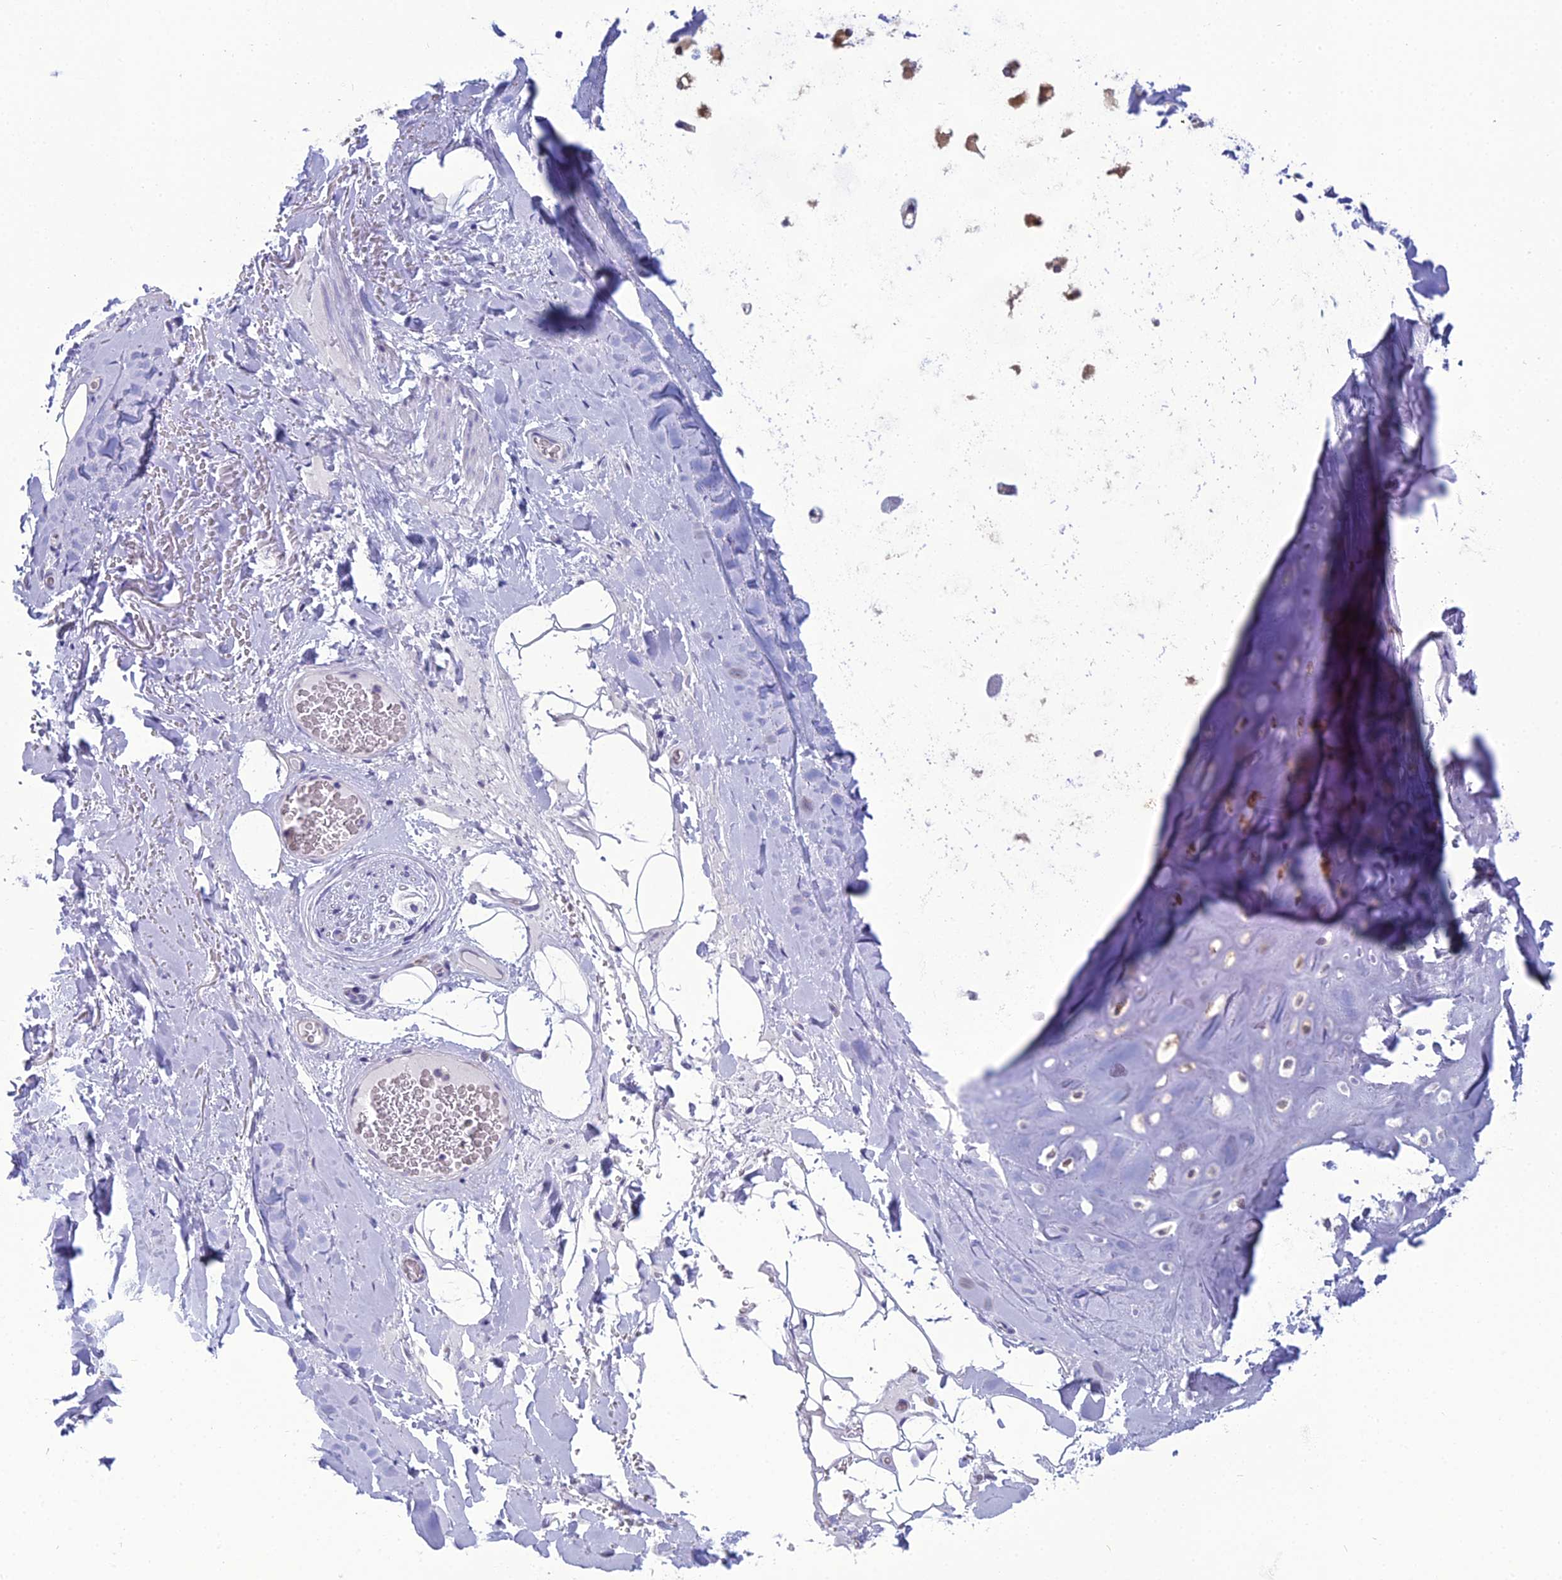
{"staining": {"intensity": "negative", "quantity": "none", "location": "none"}, "tissue": "adipose tissue", "cell_type": "Adipocytes", "image_type": "normal", "snomed": [{"axis": "morphology", "description": "Normal tissue, NOS"}, {"axis": "topography", "description": "Cartilage tissue"}], "caption": "Immunohistochemistry photomicrograph of benign adipose tissue: human adipose tissue stained with DAB (3,3'-diaminobenzidine) reveals no significant protein positivity in adipocytes. Nuclei are stained in blue.", "gene": "GNPNAT1", "patient": {"sex": "female", "age": 63}}